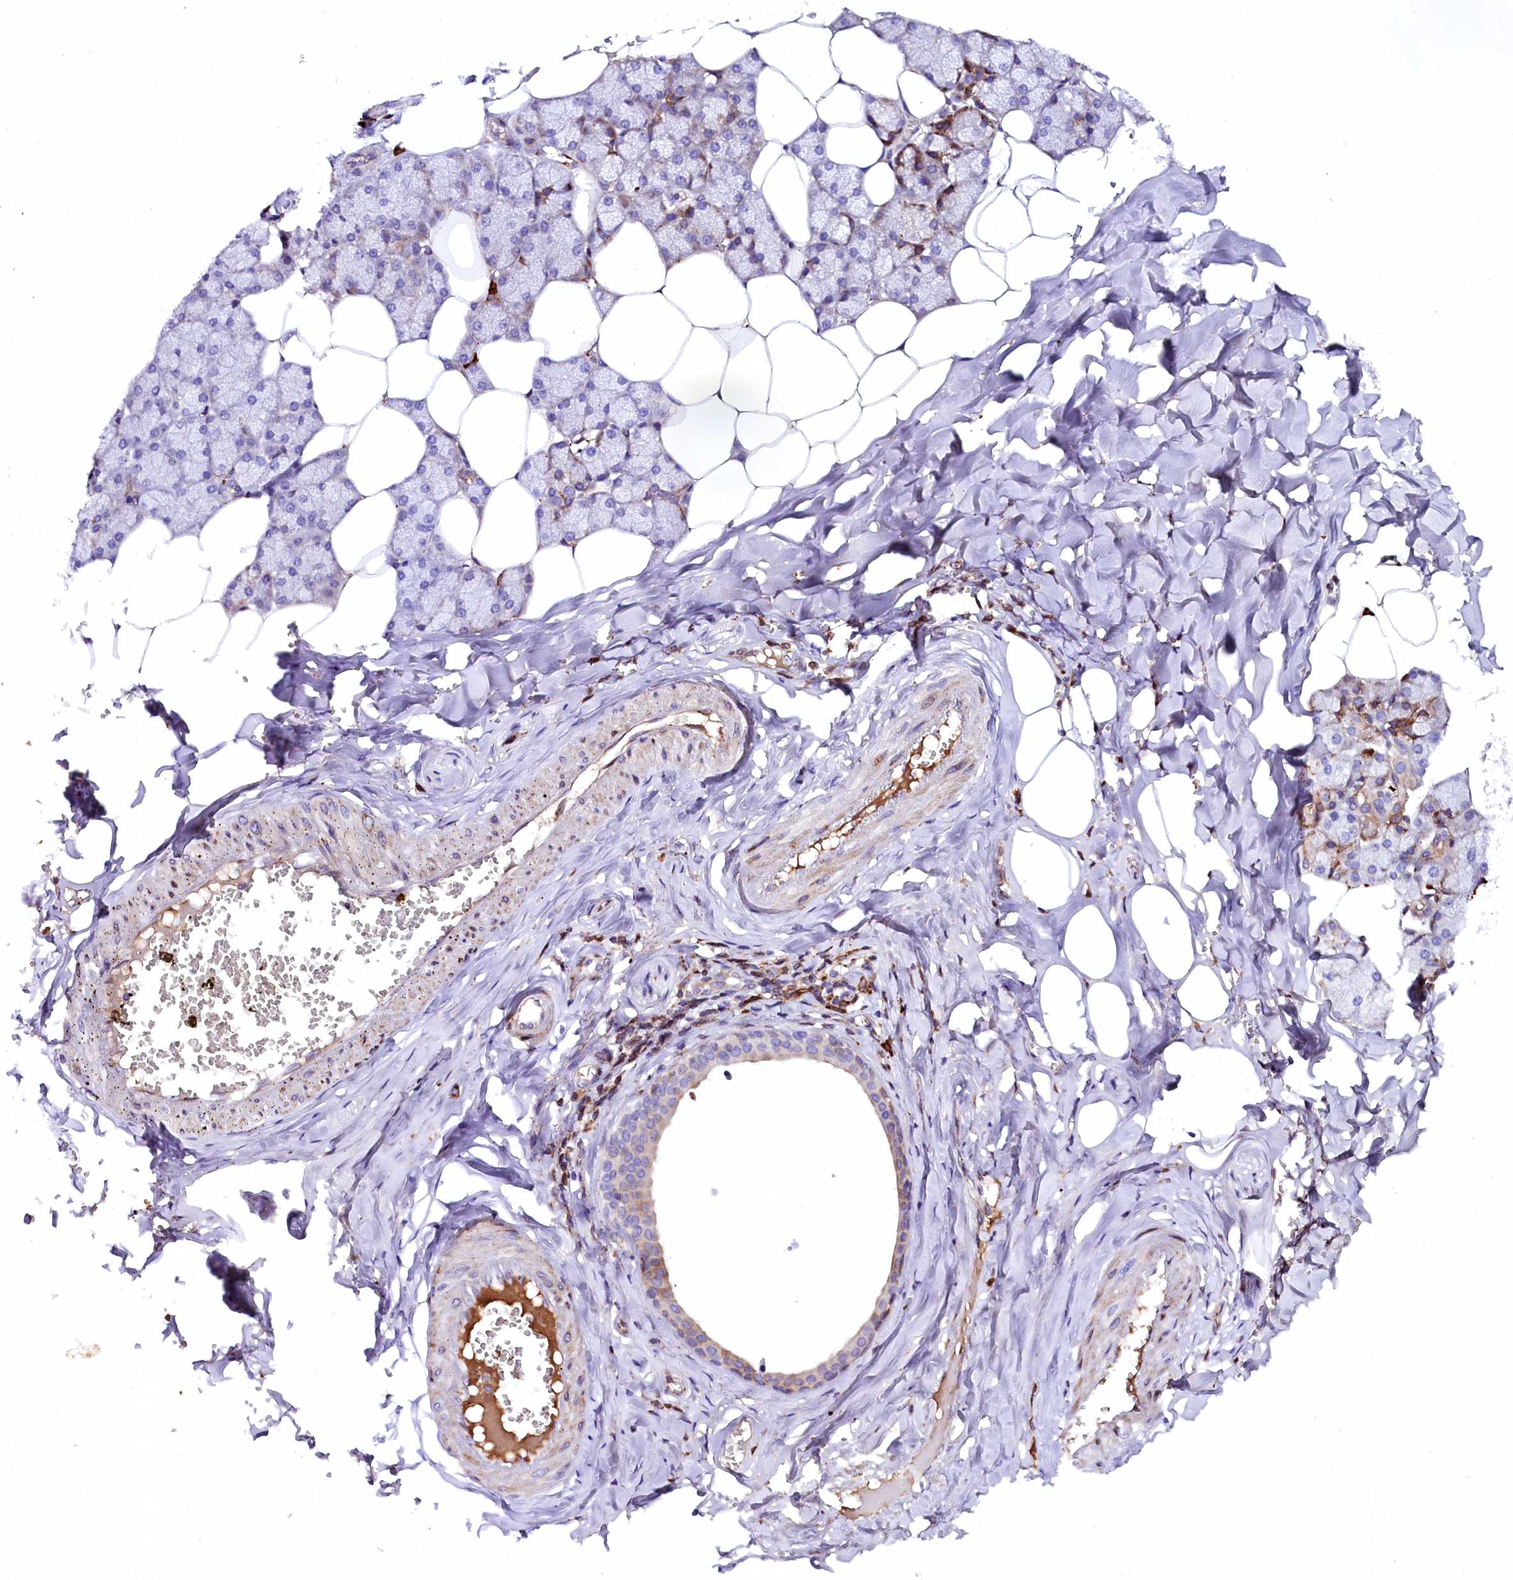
{"staining": {"intensity": "negative", "quantity": "none", "location": "none"}, "tissue": "salivary gland", "cell_type": "Glandular cells", "image_type": "normal", "snomed": [{"axis": "morphology", "description": "Normal tissue, NOS"}, {"axis": "topography", "description": "Salivary gland"}], "caption": "A histopathology image of salivary gland stained for a protein demonstrates no brown staining in glandular cells. (Stains: DAB (3,3'-diaminobenzidine) immunohistochemistry (IHC) with hematoxylin counter stain, Microscopy: brightfield microscopy at high magnification).", "gene": "CMTR2", "patient": {"sex": "male", "age": 62}}